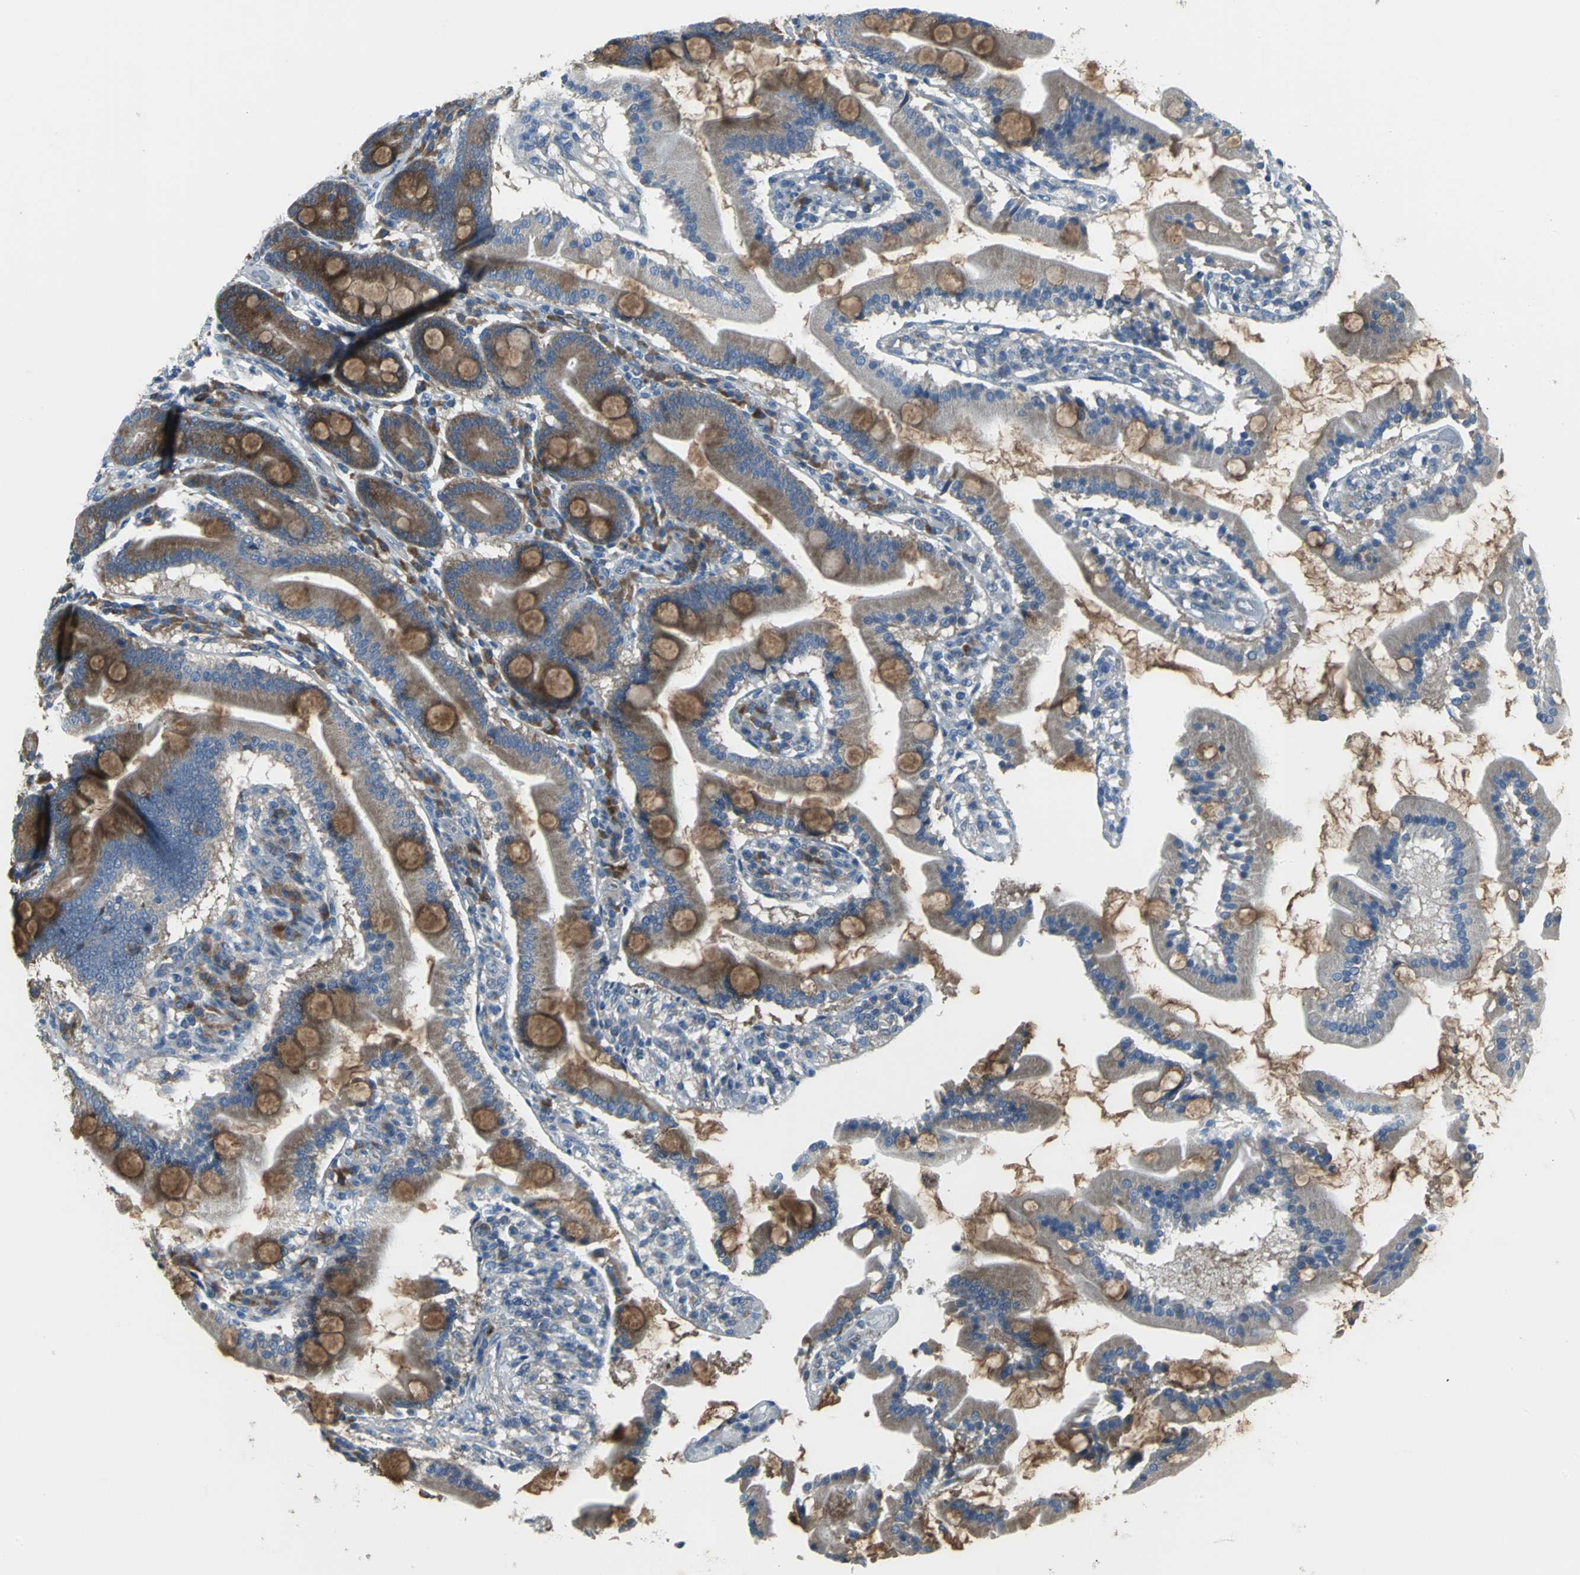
{"staining": {"intensity": "strong", "quantity": ">75%", "location": "cytoplasmic/membranous"}, "tissue": "duodenum", "cell_type": "Glandular cells", "image_type": "normal", "snomed": [{"axis": "morphology", "description": "Normal tissue, NOS"}, {"axis": "topography", "description": "Duodenum"}], "caption": "Duodenum stained with DAB immunohistochemistry displays high levels of strong cytoplasmic/membranous staining in approximately >75% of glandular cells. (DAB IHC with brightfield microscopy, high magnification).", "gene": "EIF5A", "patient": {"sex": "female", "age": 64}}